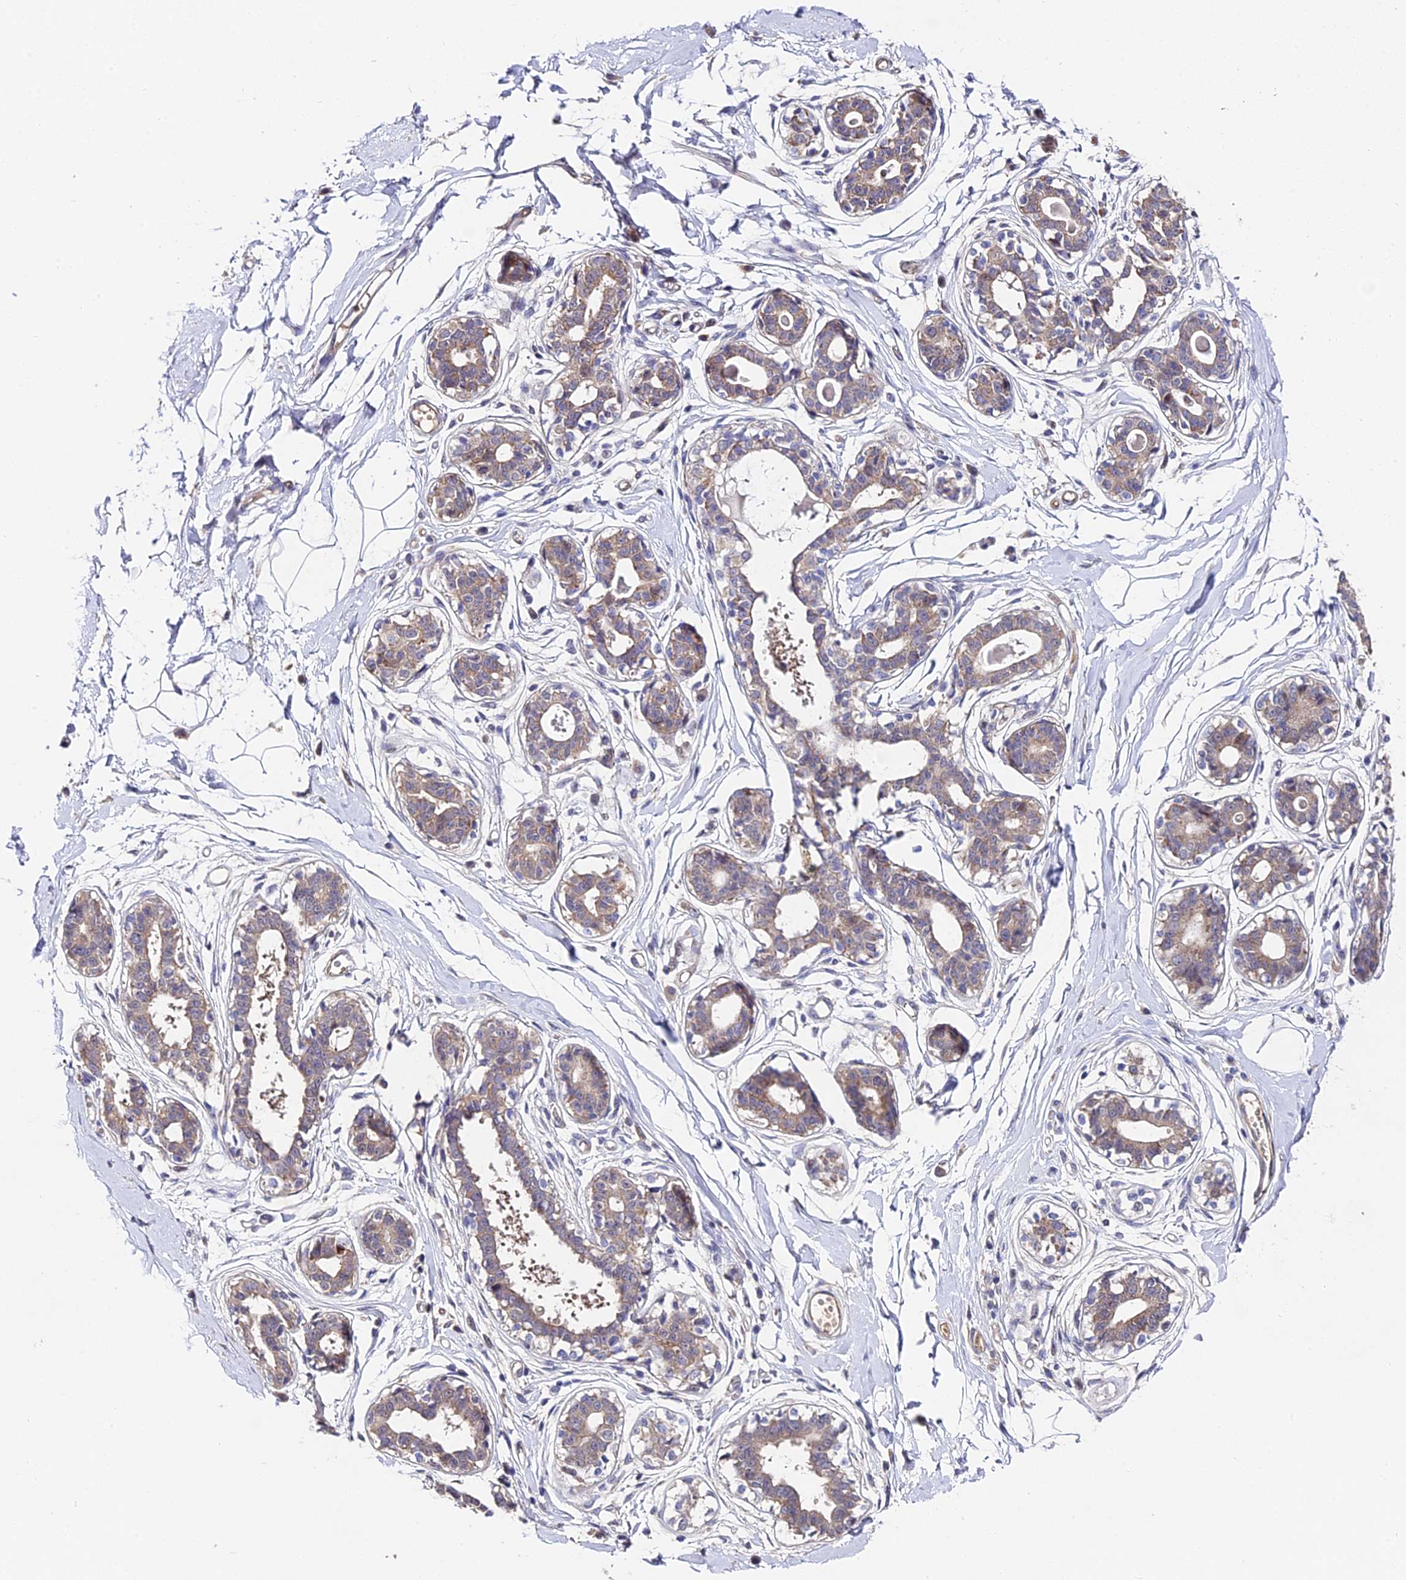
{"staining": {"intensity": "negative", "quantity": "none", "location": "none"}, "tissue": "breast", "cell_type": "Adipocytes", "image_type": "normal", "snomed": [{"axis": "morphology", "description": "Normal tissue, NOS"}, {"axis": "topography", "description": "Breast"}], "caption": "Immunohistochemical staining of normal breast reveals no significant expression in adipocytes. (IHC, brightfield microscopy, high magnification).", "gene": "TRMT1", "patient": {"sex": "female", "age": 45}}